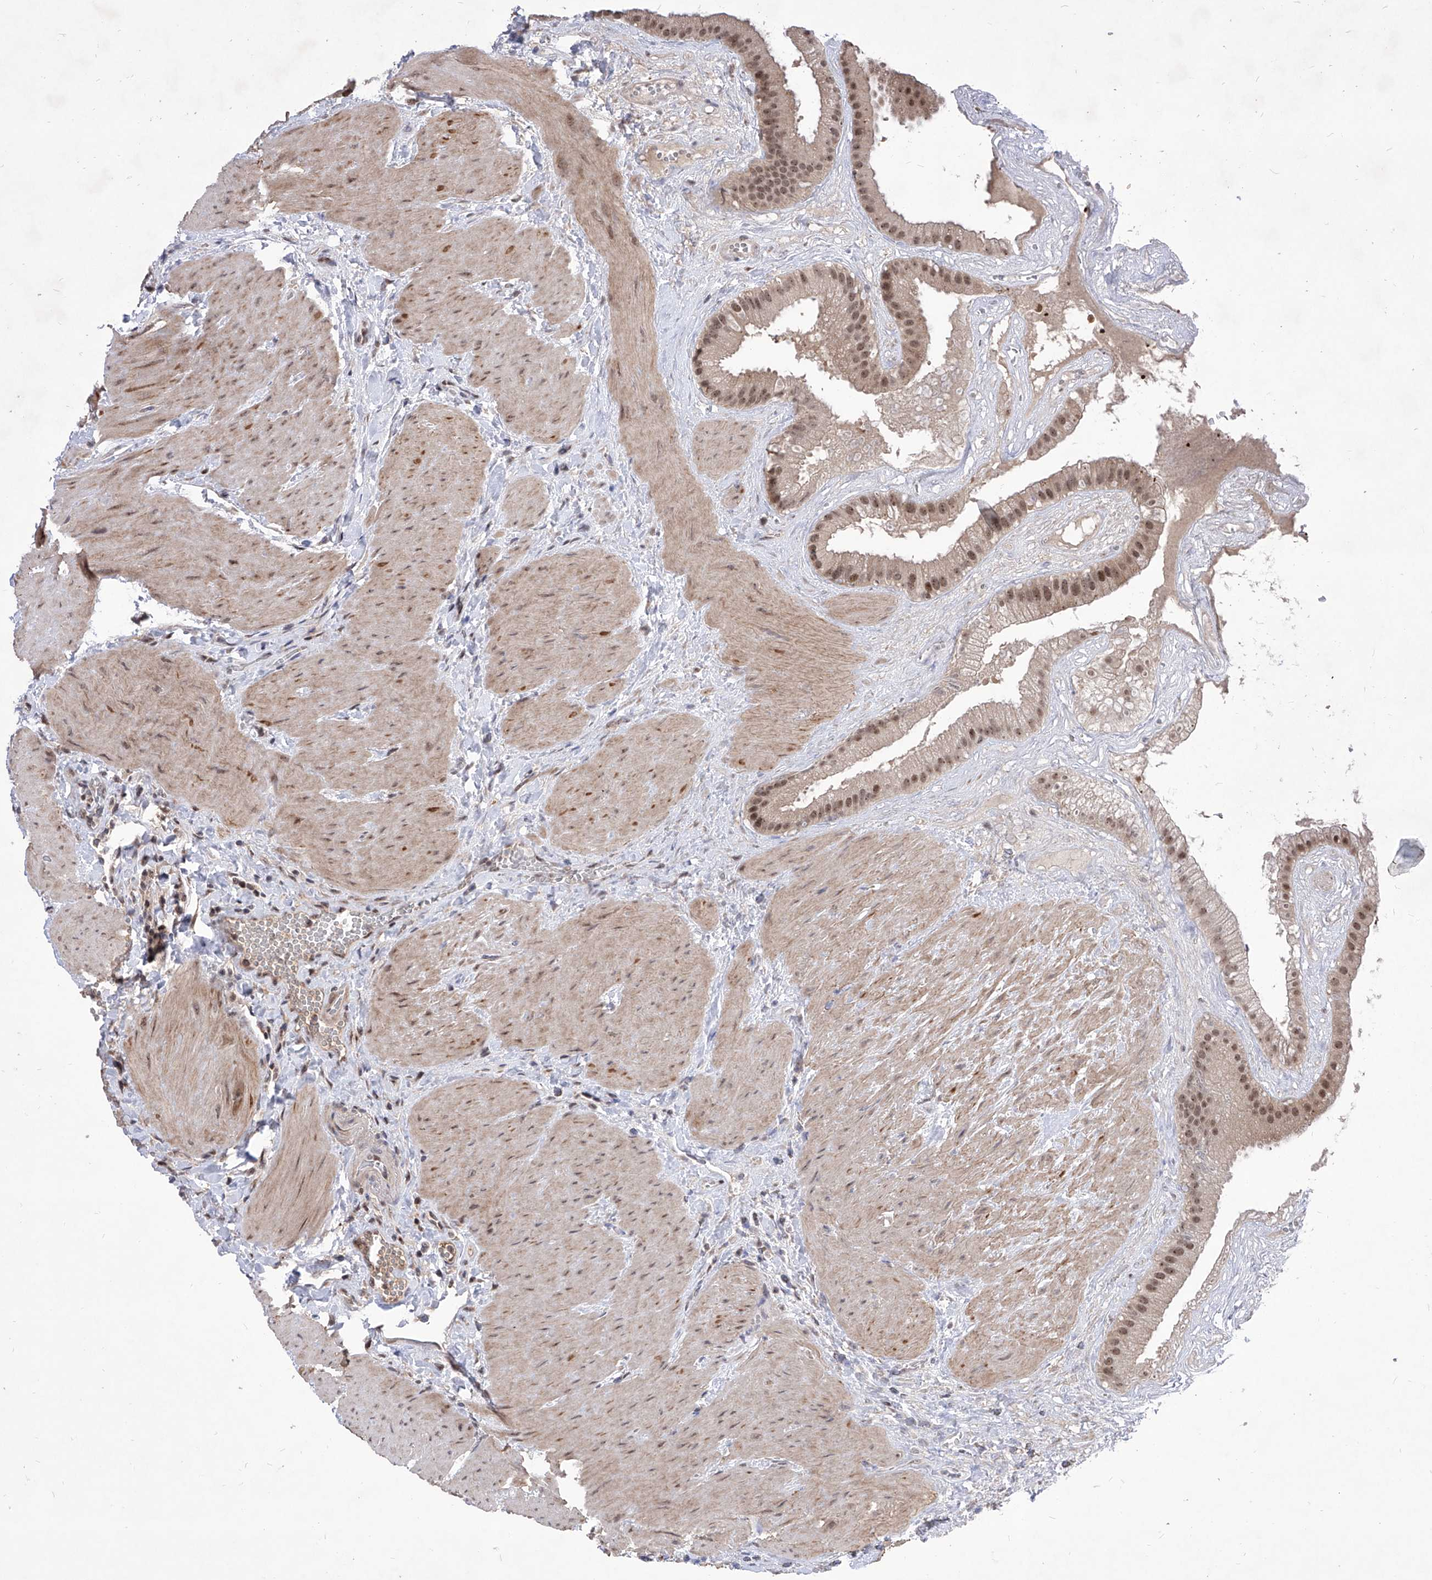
{"staining": {"intensity": "moderate", "quantity": ">75%", "location": "cytoplasmic/membranous,nuclear"}, "tissue": "gallbladder", "cell_type": "Glandular cells", "image_type": "normal", "snomed": [{"axis": "morphology", "description": "Normal tissue, NOS"}, {"axis": "topography", "description": "Gallbladder"}], "caption": "This photomicrograph demonstrates IHC staining of normal gallbladder, with medium moderate cytoplasmic/membranous,nuclear positivity in about >75% of glandular cells.", "gene": "LGR4", "patient": {"sex": "male", "age": 55}}